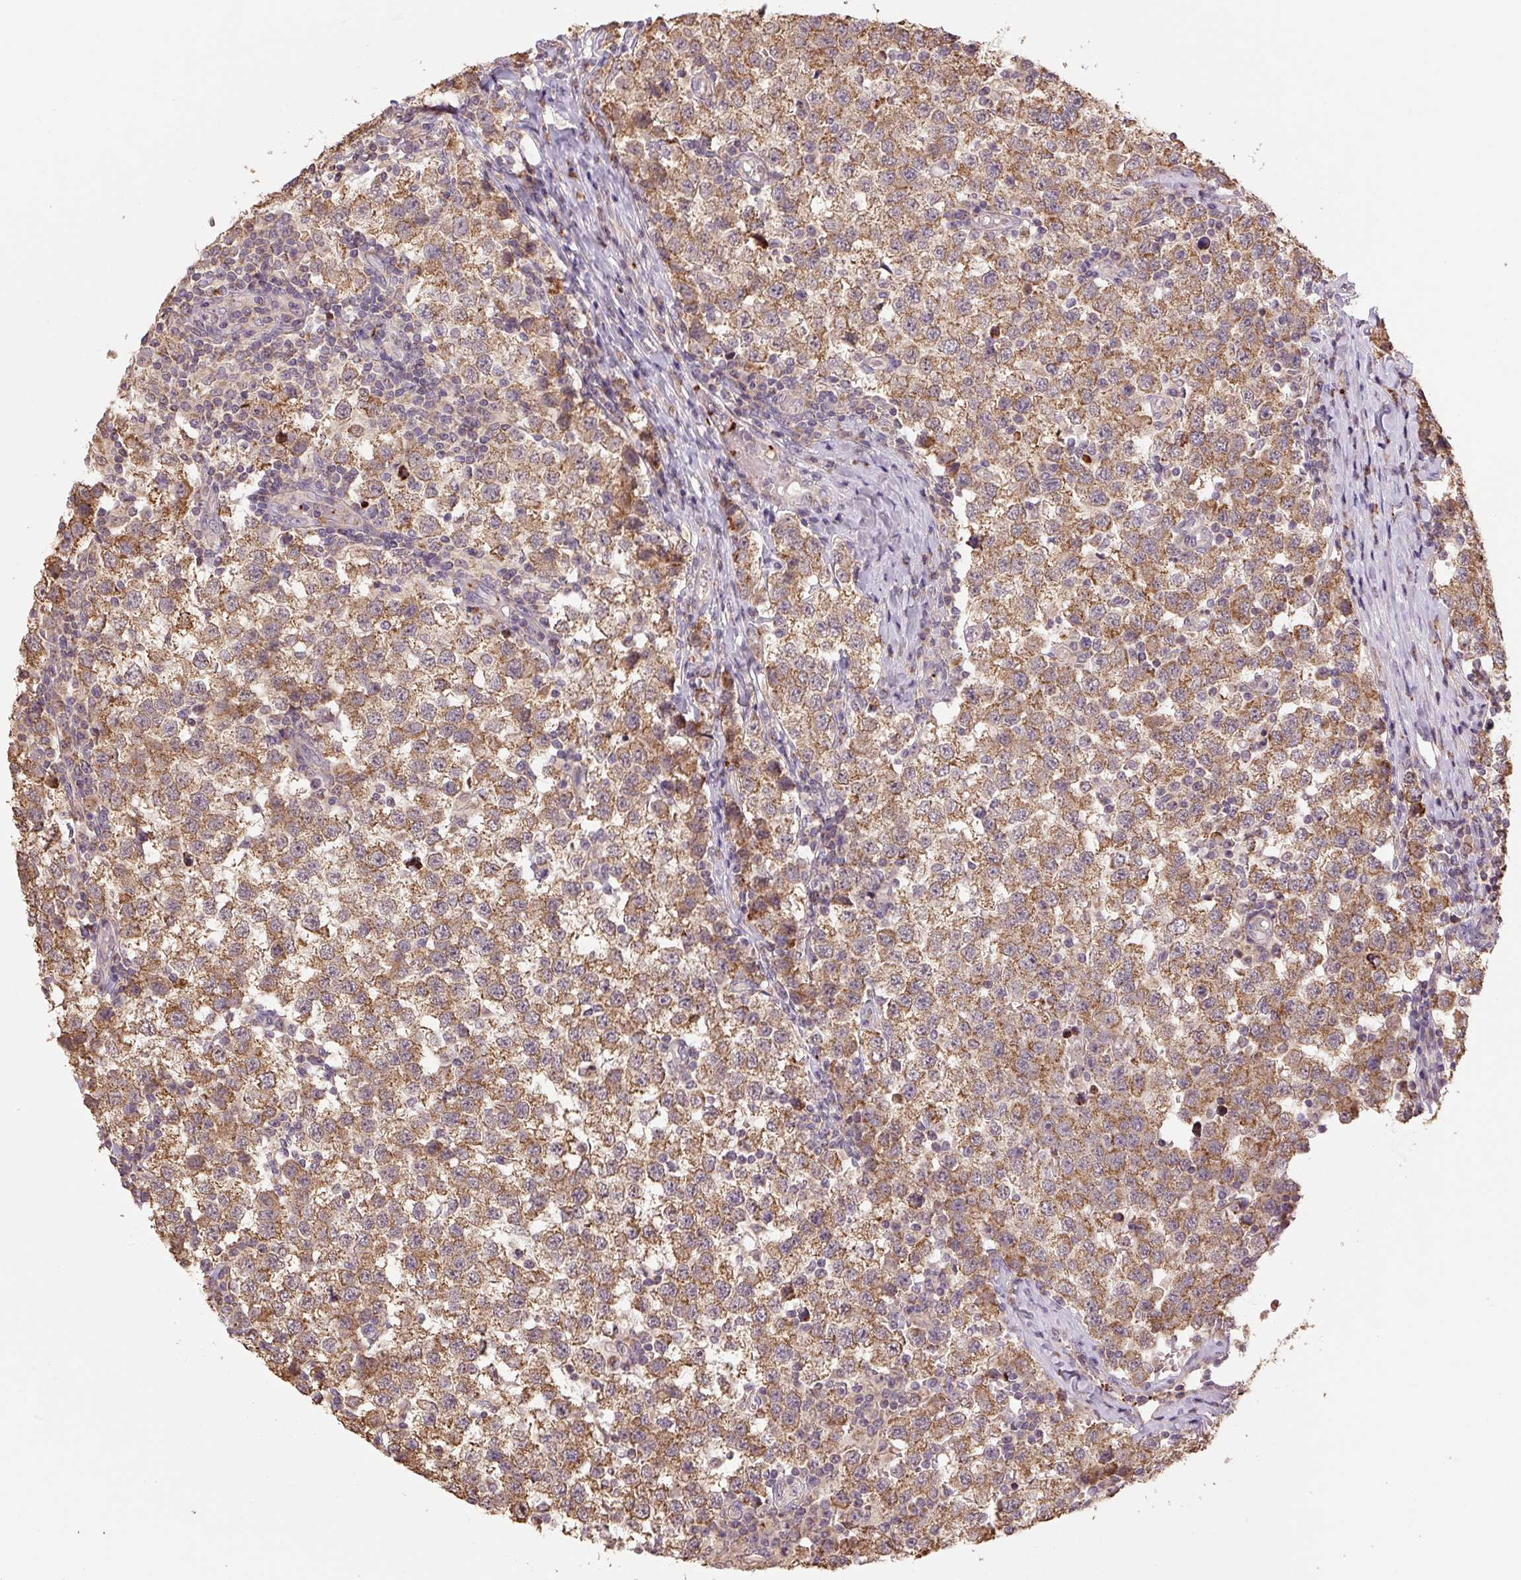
{"staining": {"intensity": "moderate", "quantity": ">75%", "location": "cytoplasmic/membranous"}, "tissue": "testis cancer", "cell_type": "Tumor cells", "image_type": "cancer", "snomed": [{"axis": "morphology", "description": "Seminoma, NOS"}, {"axis": "topography", "description": "Testis"}], "caption": "A medium amount of moderate cytoplasmic/membranous staining is appreciated in approximately >75% of tumor cells in testis cancer tissue.", "gene": "TMEM160", "patient": {"sex": "male", "age": 34}}